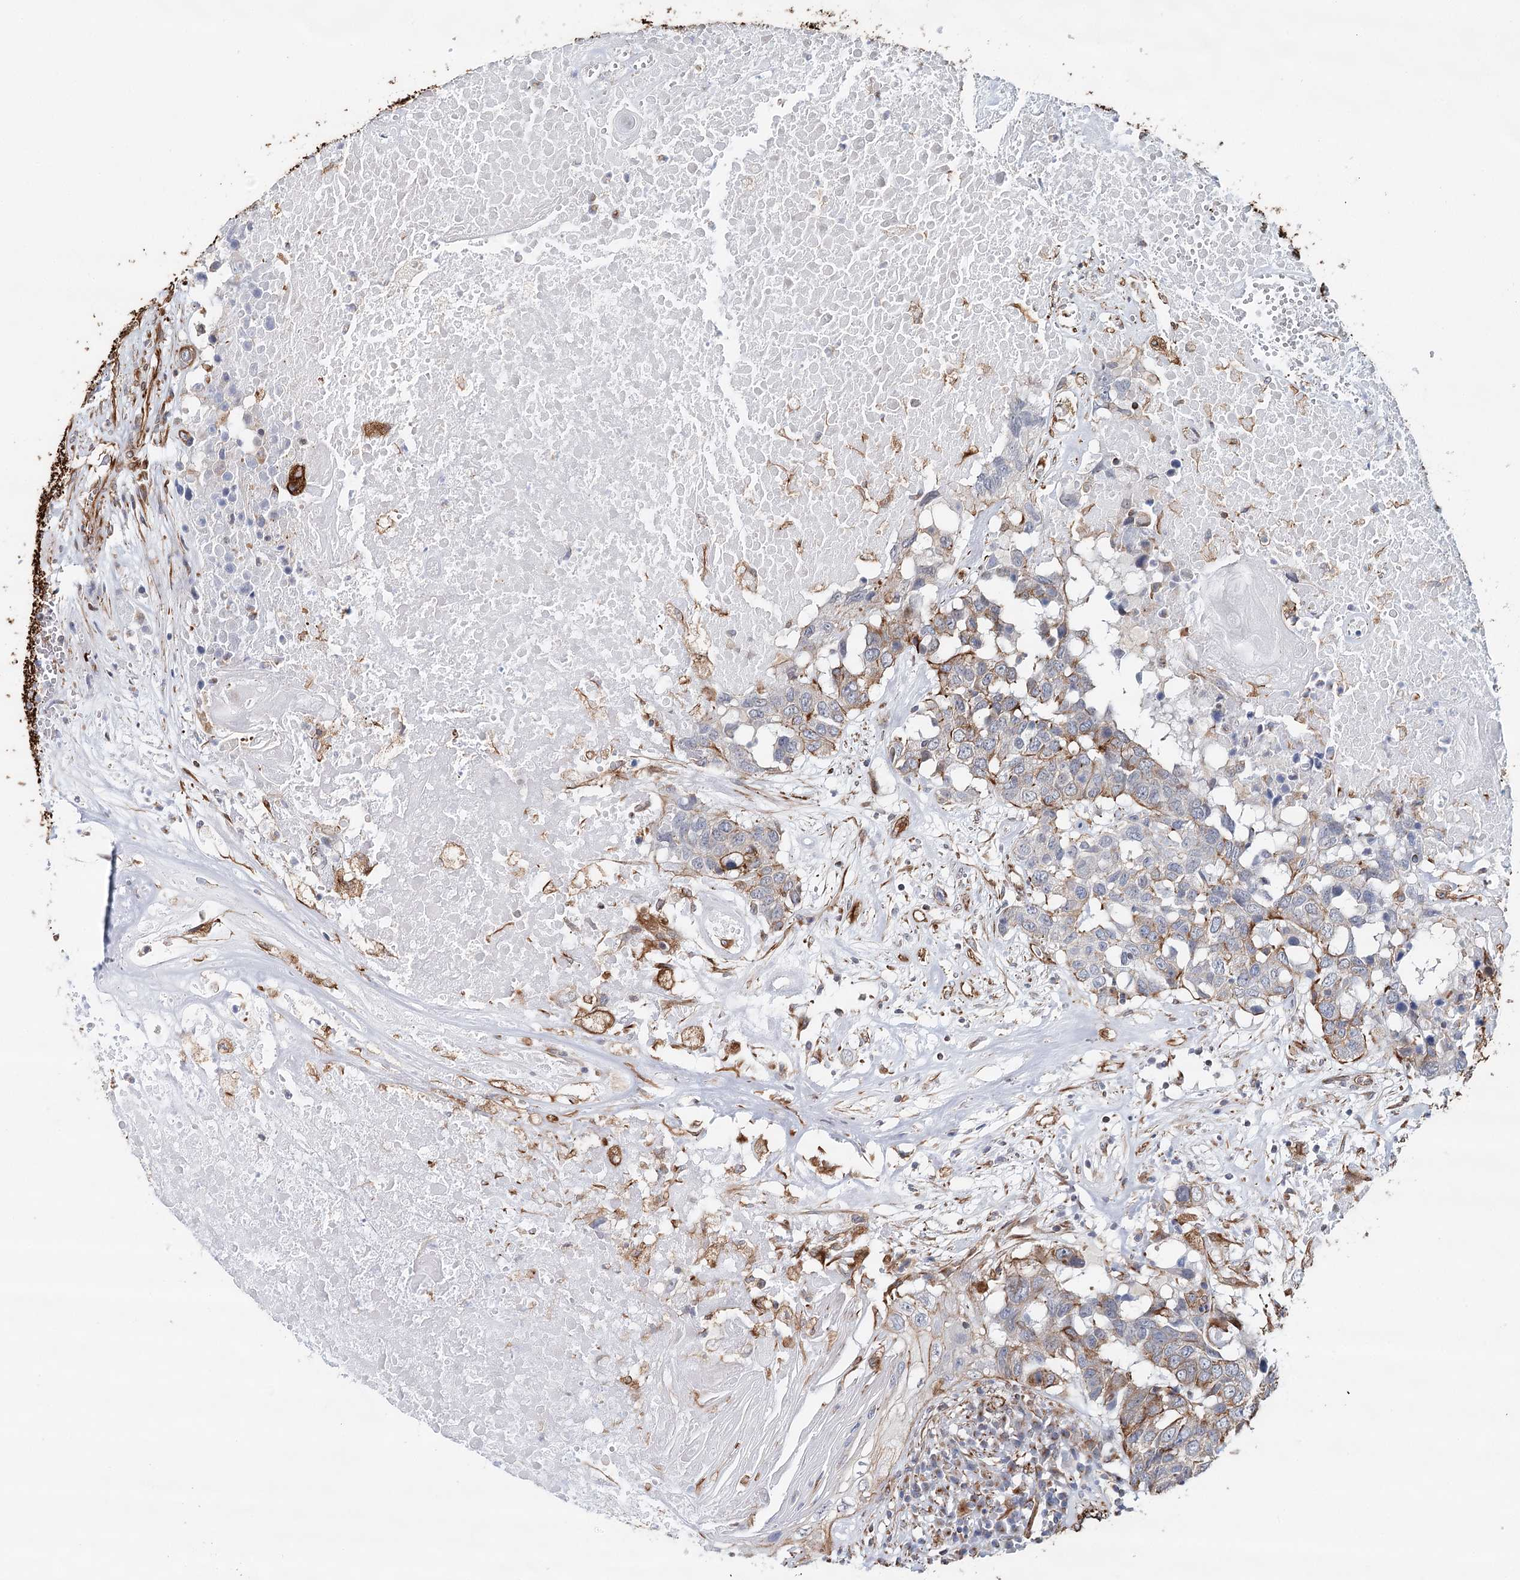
{"staining": {"intensity": "moderate", "quantity": "<25%", "location": "cytoplasmic/membranous"}, "tissue": "head and neck cancer", "cell_type": "Tumor cells", "image_type": "cancer", "snomed": [{"axis": "morphology", "description": "Squamous cell carcinoma, NOS"}, {"axis": "topography", "description": "Head-Neck"}], "caption": "Head and neck cancer stained for a protein displays moderate cytoplasmic/membranous positivity in tumor cells.", "gene": "SYNPO", "patient": {"sex": "male", "age": 66}}